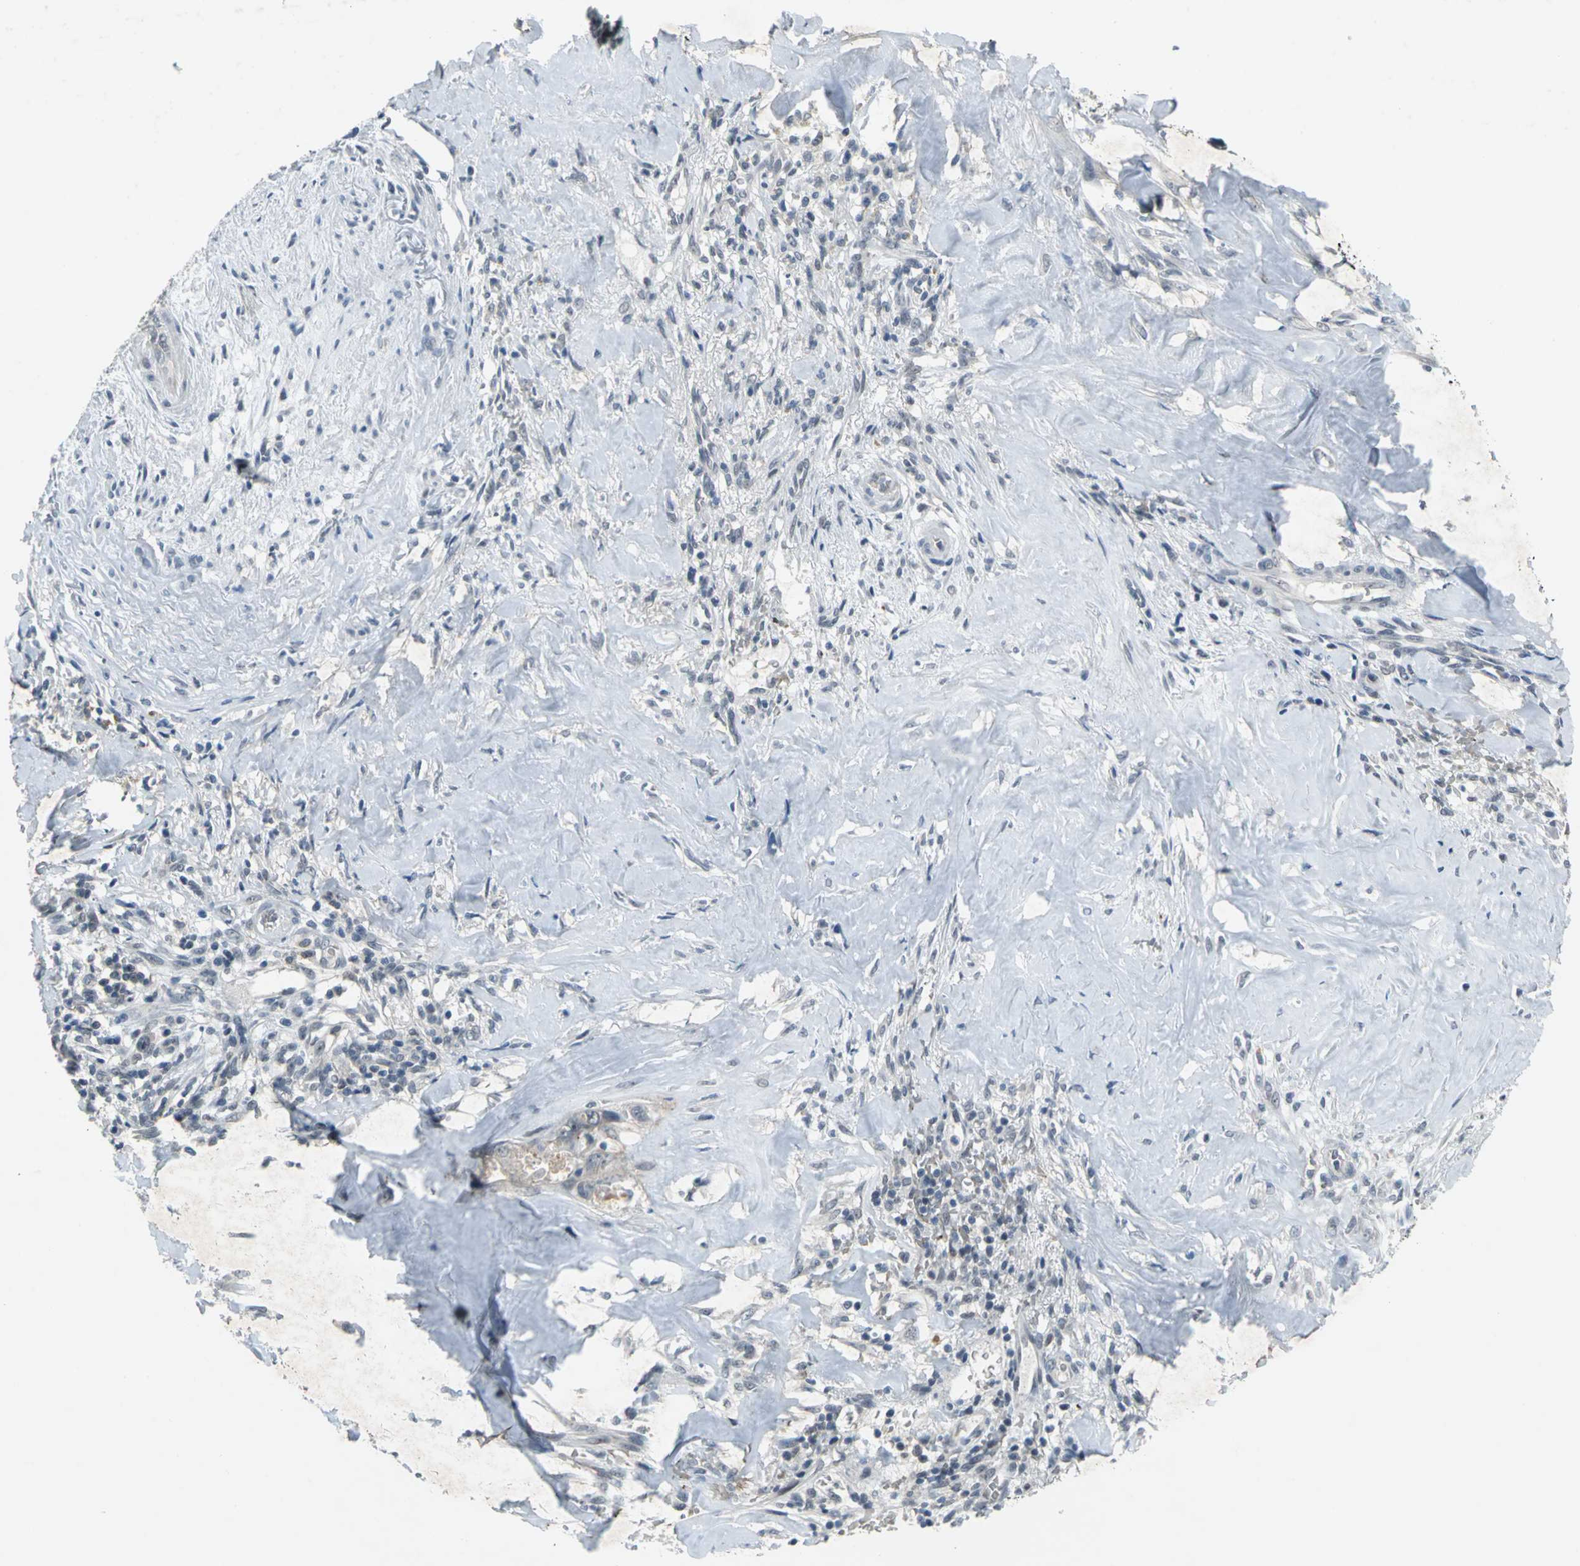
{"staining": {"intensity": "weak", "quantity": "<25%", "location": "nuclear"}, "tissue": "liver cancer", "cell_type": "Tumor cells", "image_type": "cancer", "snomed": [{"axis": "morphology", "description": "Cholangiocarcinoma"}, {"axis": "topography", "description": "Liver"}], "caption": "Liver cholangiocarcinoma stained for a protein using immunohistochemistry (IHC) displays no staining tumor cells.", "gene": "GLI3", "patient": {"sex": "female", "age": 67}}